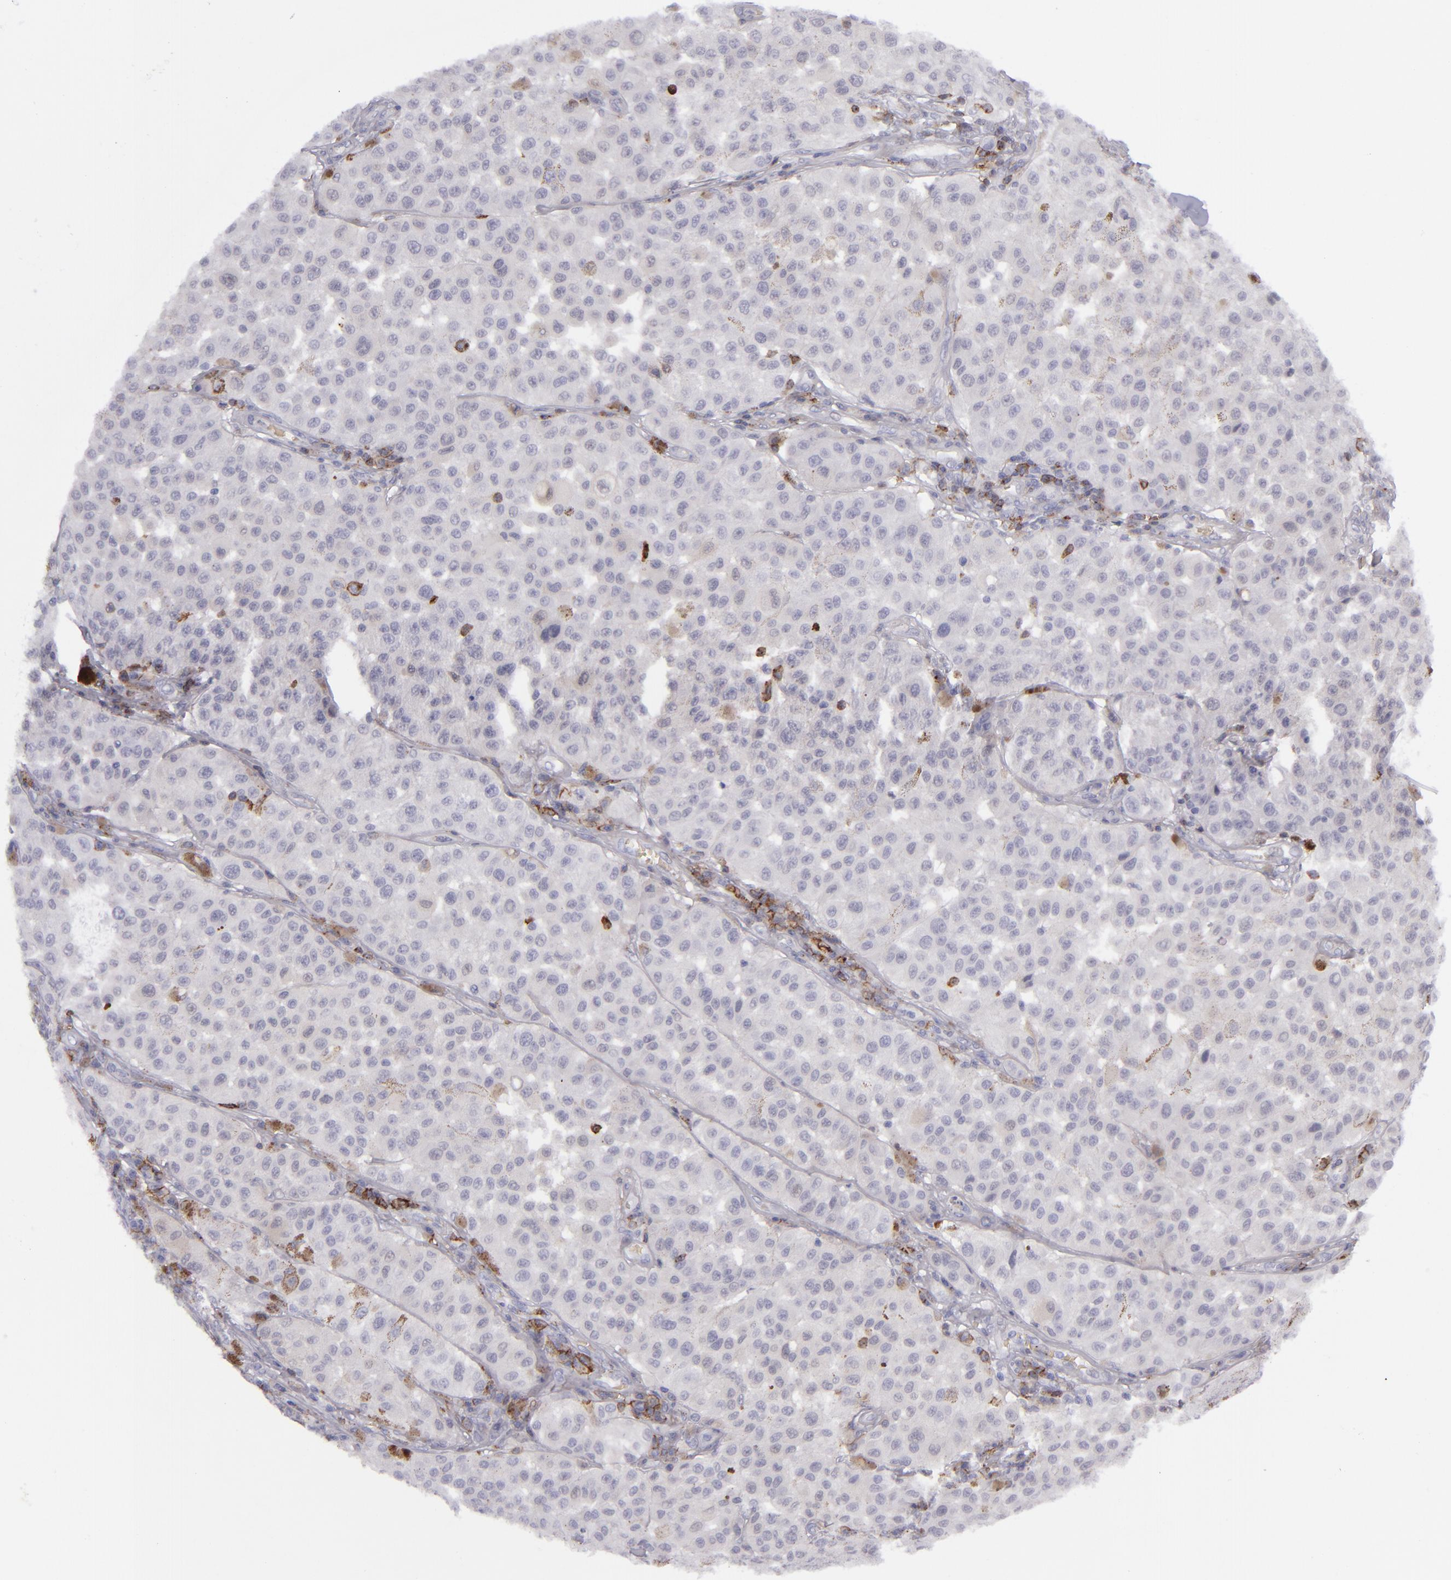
{"staining": {"intensity": "negative", "quantity": "none", "location": "none"}, "tissue": "melanoma", "cell_type": "Tumor cells", "image_type": "cancer", "snomed": [{"axis": "morphology", "description": "Malignant melanoma, NOS"}, {"axis": "topography", "description": "Skin"}], "caption": "Human melanoma stained for a protein using IHC exhibits no positivity in tumor cells.", "gene": "CD27", "patient": {"sex": "female", "age": 64}}